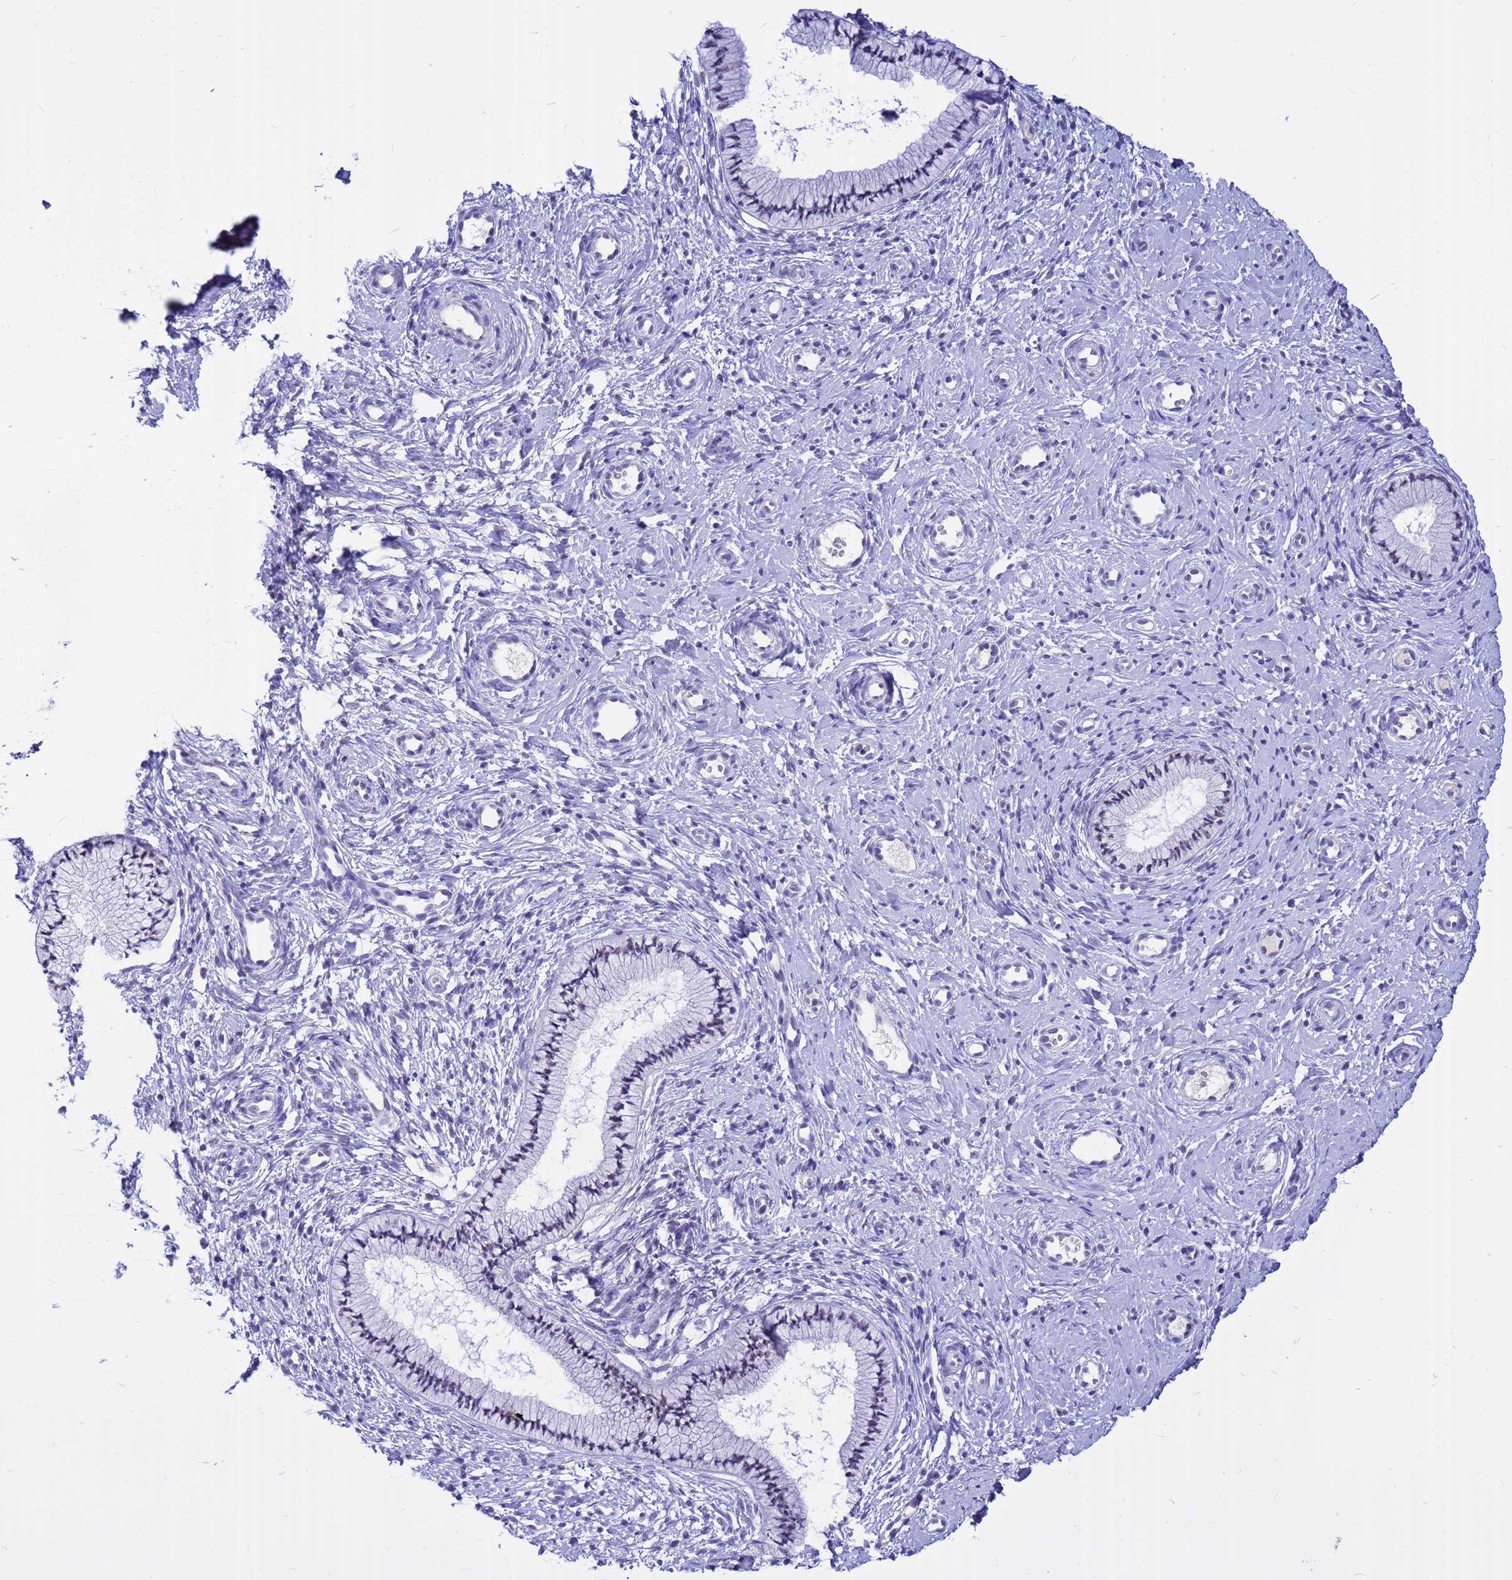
{"staining": {"intensity": "negative", "quantity": "none", "location": "none"}, "tissue": "cervix", "cell_type": "Glandular cells", "image_type": "normal", "snomed": [{"axis": "morphology", "description": "Normal tissue, NOS"}, {"axis": "topography", "description": "Cervix"}], "caption": "High magnification brightfield microscopy of unremarkable cervix stained with DAB (3,3'-diaminobenzidine) (brown) and counterstained with hematoxylin (blue): glandular cells show no significant positivity. (Brightfield microscopy of DAB IHC at high magnification).", "gene": "DMRTC2", "patient": {"sex": "female", "age": 57}}